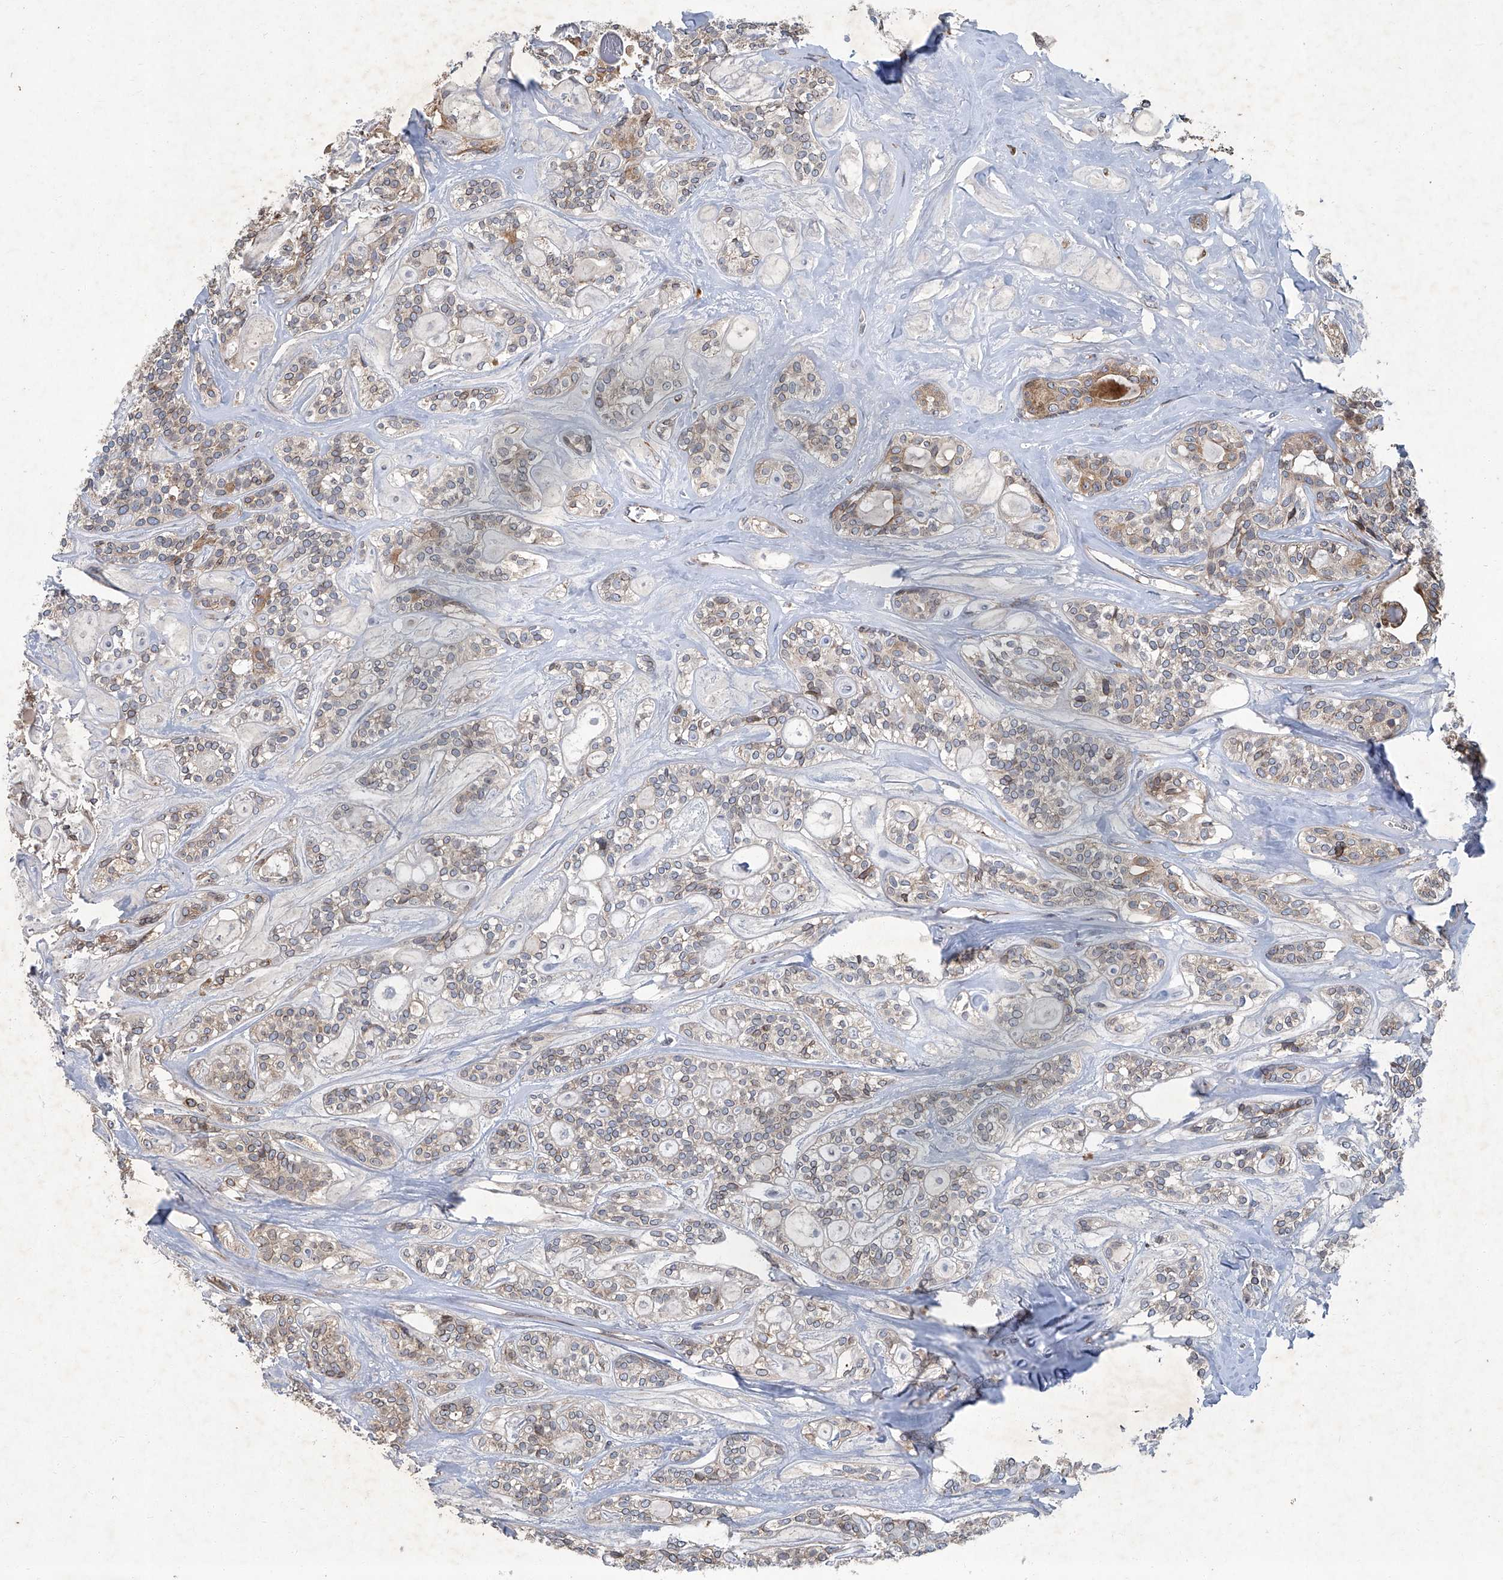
{"staining": {"intensity": "weak", "quantity": "<25%", "location": "cytoplasmic/membranous"}, "tissue": "head and neck cancer", "cell_type": "Tumor cells", "image_type": "cancer", "snomed": [{"axis": "morphology", "description": "Adenocarcinoma, NOS"}, {"axis": "topography", "description": "Head-Neck"}], "caption": "The micrograph exhibits no significant positivity in tumor cells of head and neck adenocarcinoma.", "gene": "GPR132", "patient": {"sex": "male", "age": 66}}